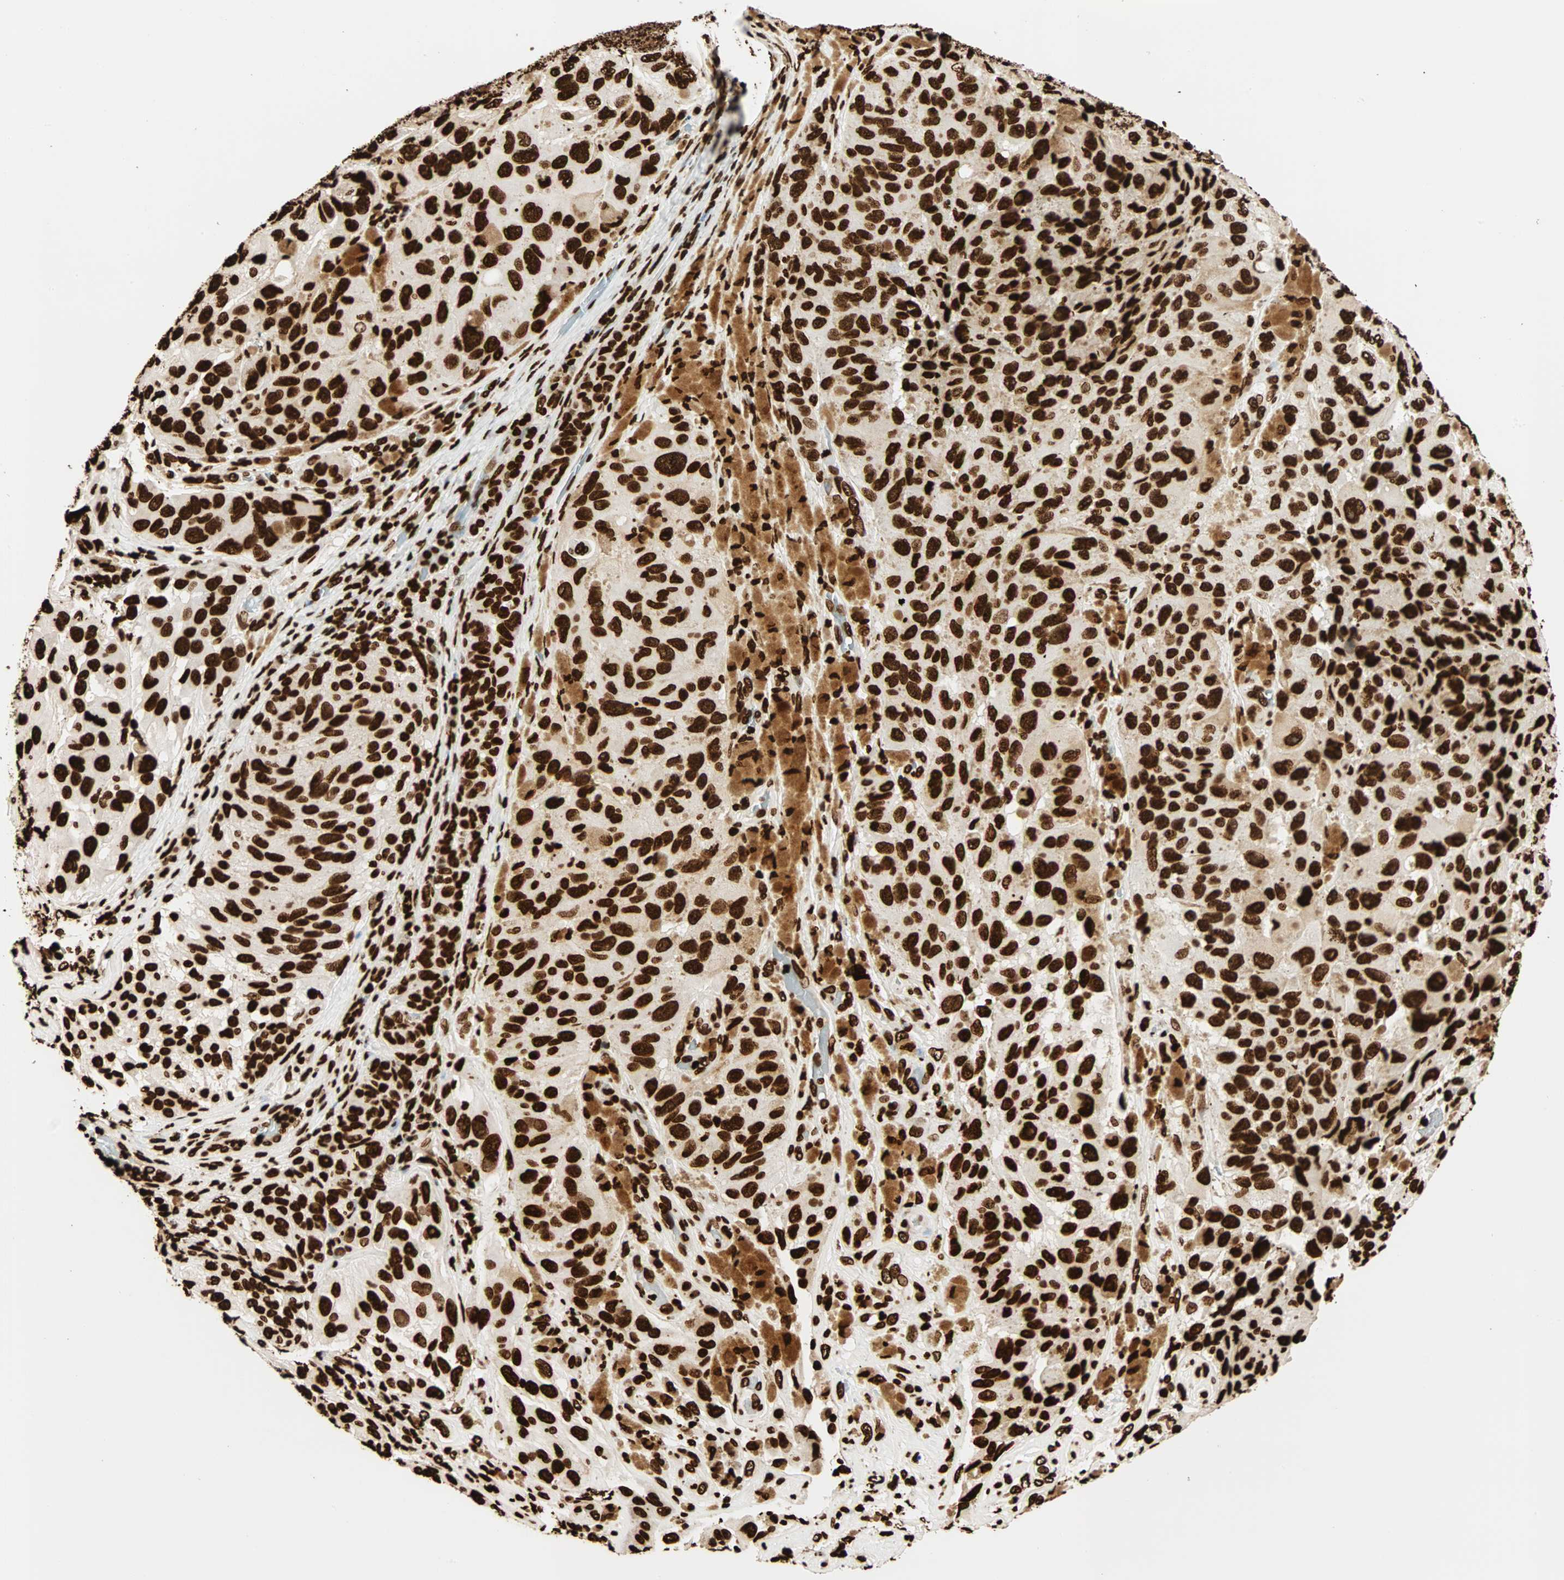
{"staining": {"intensity": "strong", "quantity": ">75%", "location": "nuclear"}, "tissue": "melanoma", "cell_type": "Tumor cells", "image_type": "cancer", "snomed": [{"axis": "morphology", "description": "Malignant melanoma, NOS"}, {"axis": "topography", "description": "Skin"}], "caption": "A photomicrograph of melanoma stained for a protein shows strong nuclear brown staining in tumor cells.", "gene": "GLI2", "patient": {"sex": "female", "age": 73}}